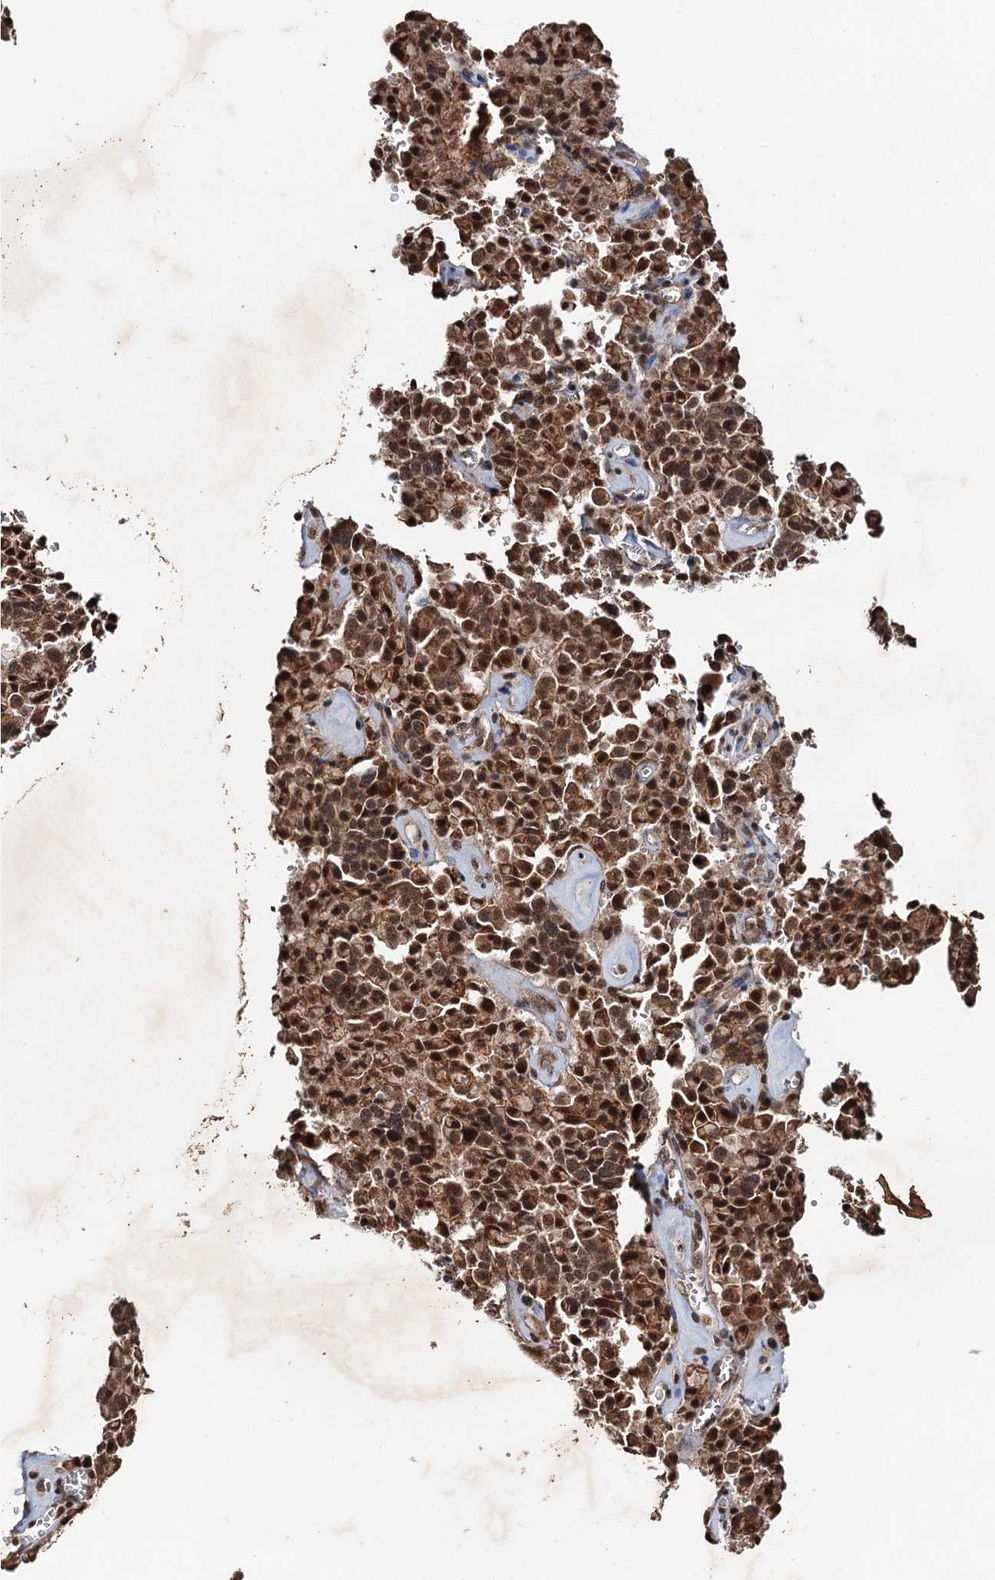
{"staining": {"intensity": "moderate", "quantity": ">75%", "location": "cytoplasmic/membranous,nuclear"}, "tissue": "pancreatic cancer", "cell_type": "Tumor cells", "image_type": "cancer", "snomed": [{"axis": "morphology", "description": "Adenocarcinoma, NOS"}, {"axis": "topography", "description": "Pancreas"}], "caption": "Adenocarcinoma (pancreatic) stained for a protein demonstrates moderate cytoplasmic/membranous and nuclear positivity in tumor cells.", "gene": "REP15", "patient": {"sex": "male", "age": 65}}